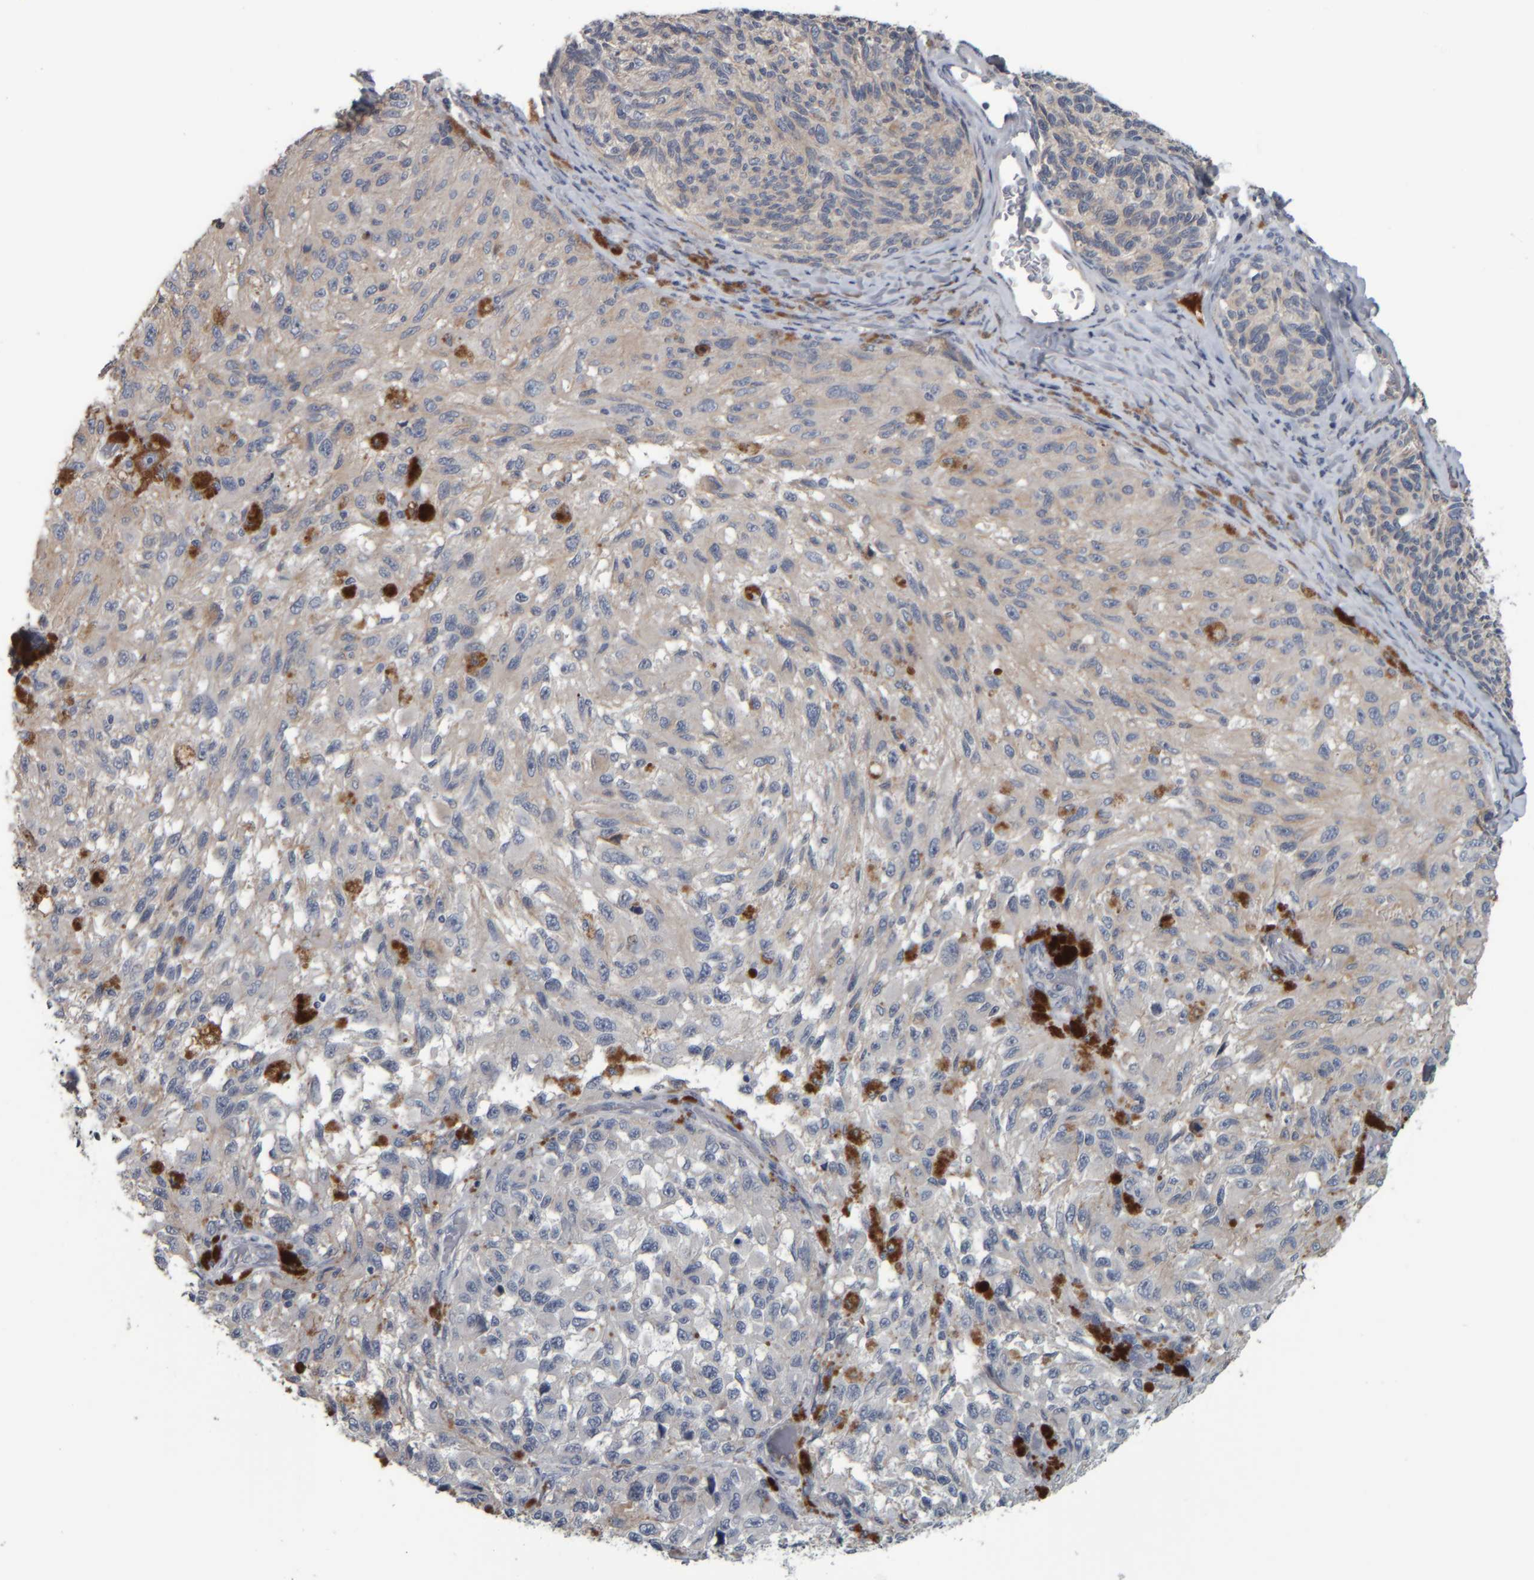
{"staining": {"intensity": "weak", "quantity": "<25%", "location": "cytoplasmic/membranous"}, "tissue": "melanoma", "cell_type": "Tumor cells", "image_type": "cancer", "snomed": [{"axis": "morphology", "description": "Malignant melanoma, NOS"}, {"axis": "topography", "description": "Skin"}], "caption": "Melanoma was stained to show a protein in brown. There is no significant staining in tumor cells. (IHC, brightfield microscopy, high magnification).", "gene": "CAVIN4", "patient": {"sex": "female", "age": 73}}